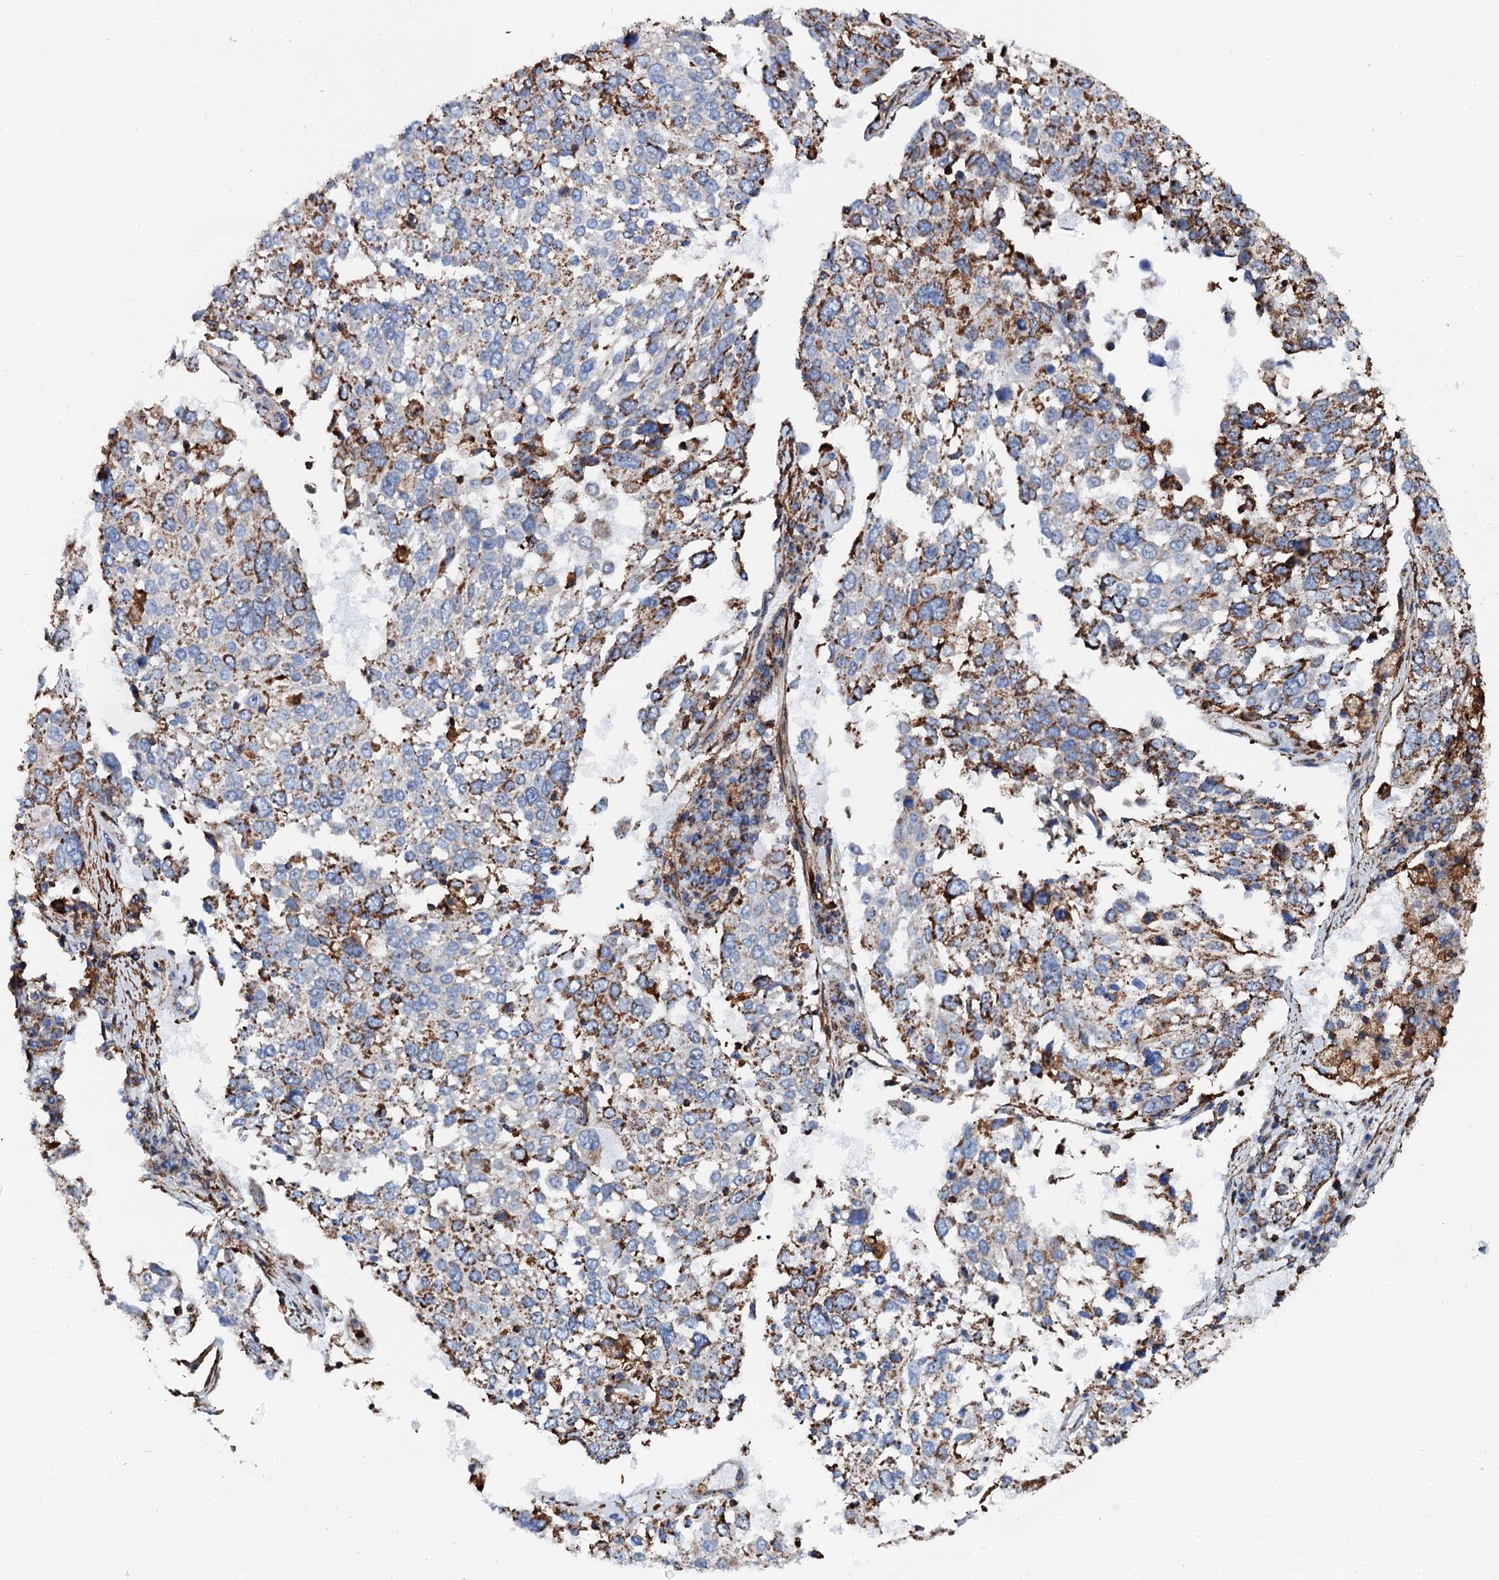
{"staining": {"intensity": "moderate", "quantity": "<25%", "location": "cytoplasmic/membranous"}, "tissue": "lung cancer", "cell_type": "Tumor cells", "image_type": "cancer", "snomed": [{"axis": "morphology", "description": "Squamous cell carcinoma, NOS"}, {"axis": "topography", "description": "Lung"}], "caption": "Lung squamous cell carcinoma stained with a protein marker shows moderate staining in tumor cells.", "gene": "INTS10", "patient": {"sex": "male", "age": 65}}